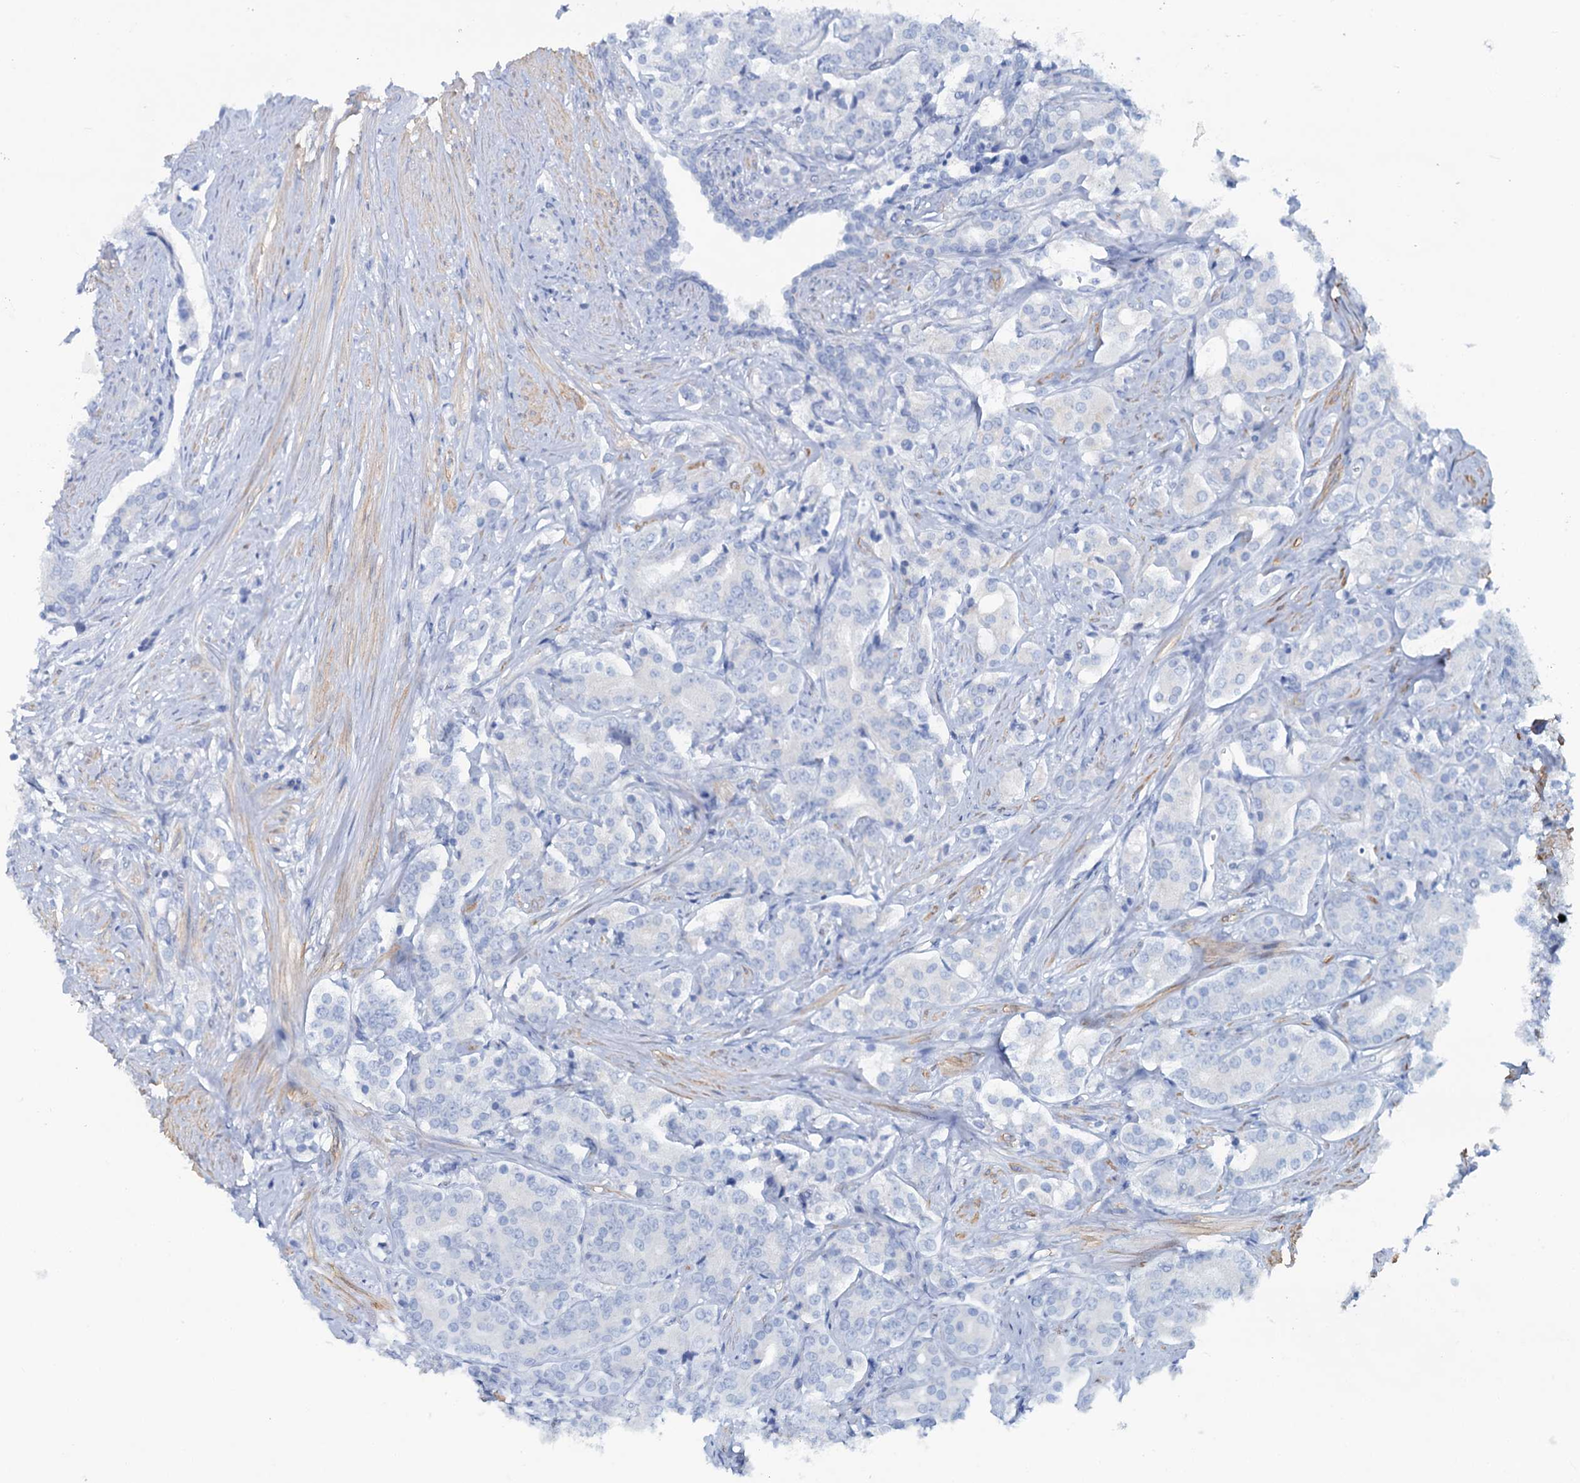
{"staining": {"intensity": "negative", "quantity": "none", "location": "none"}, "tissue": "prostate cancer", "cell_type": "Tumor cells", "image_type": "cancer", "snomed": [{"axis": "morphology", "description": "Adenocarcinoma, High grade"}, {"axis": "topography", "description": "Prostate"}], "caption": "Immunohistochemical staining of prostate cancer reveals no significant positivity in tumor cells.", "gene": "SLC1A3", "patient": {"sex": "male", "age": 62}}